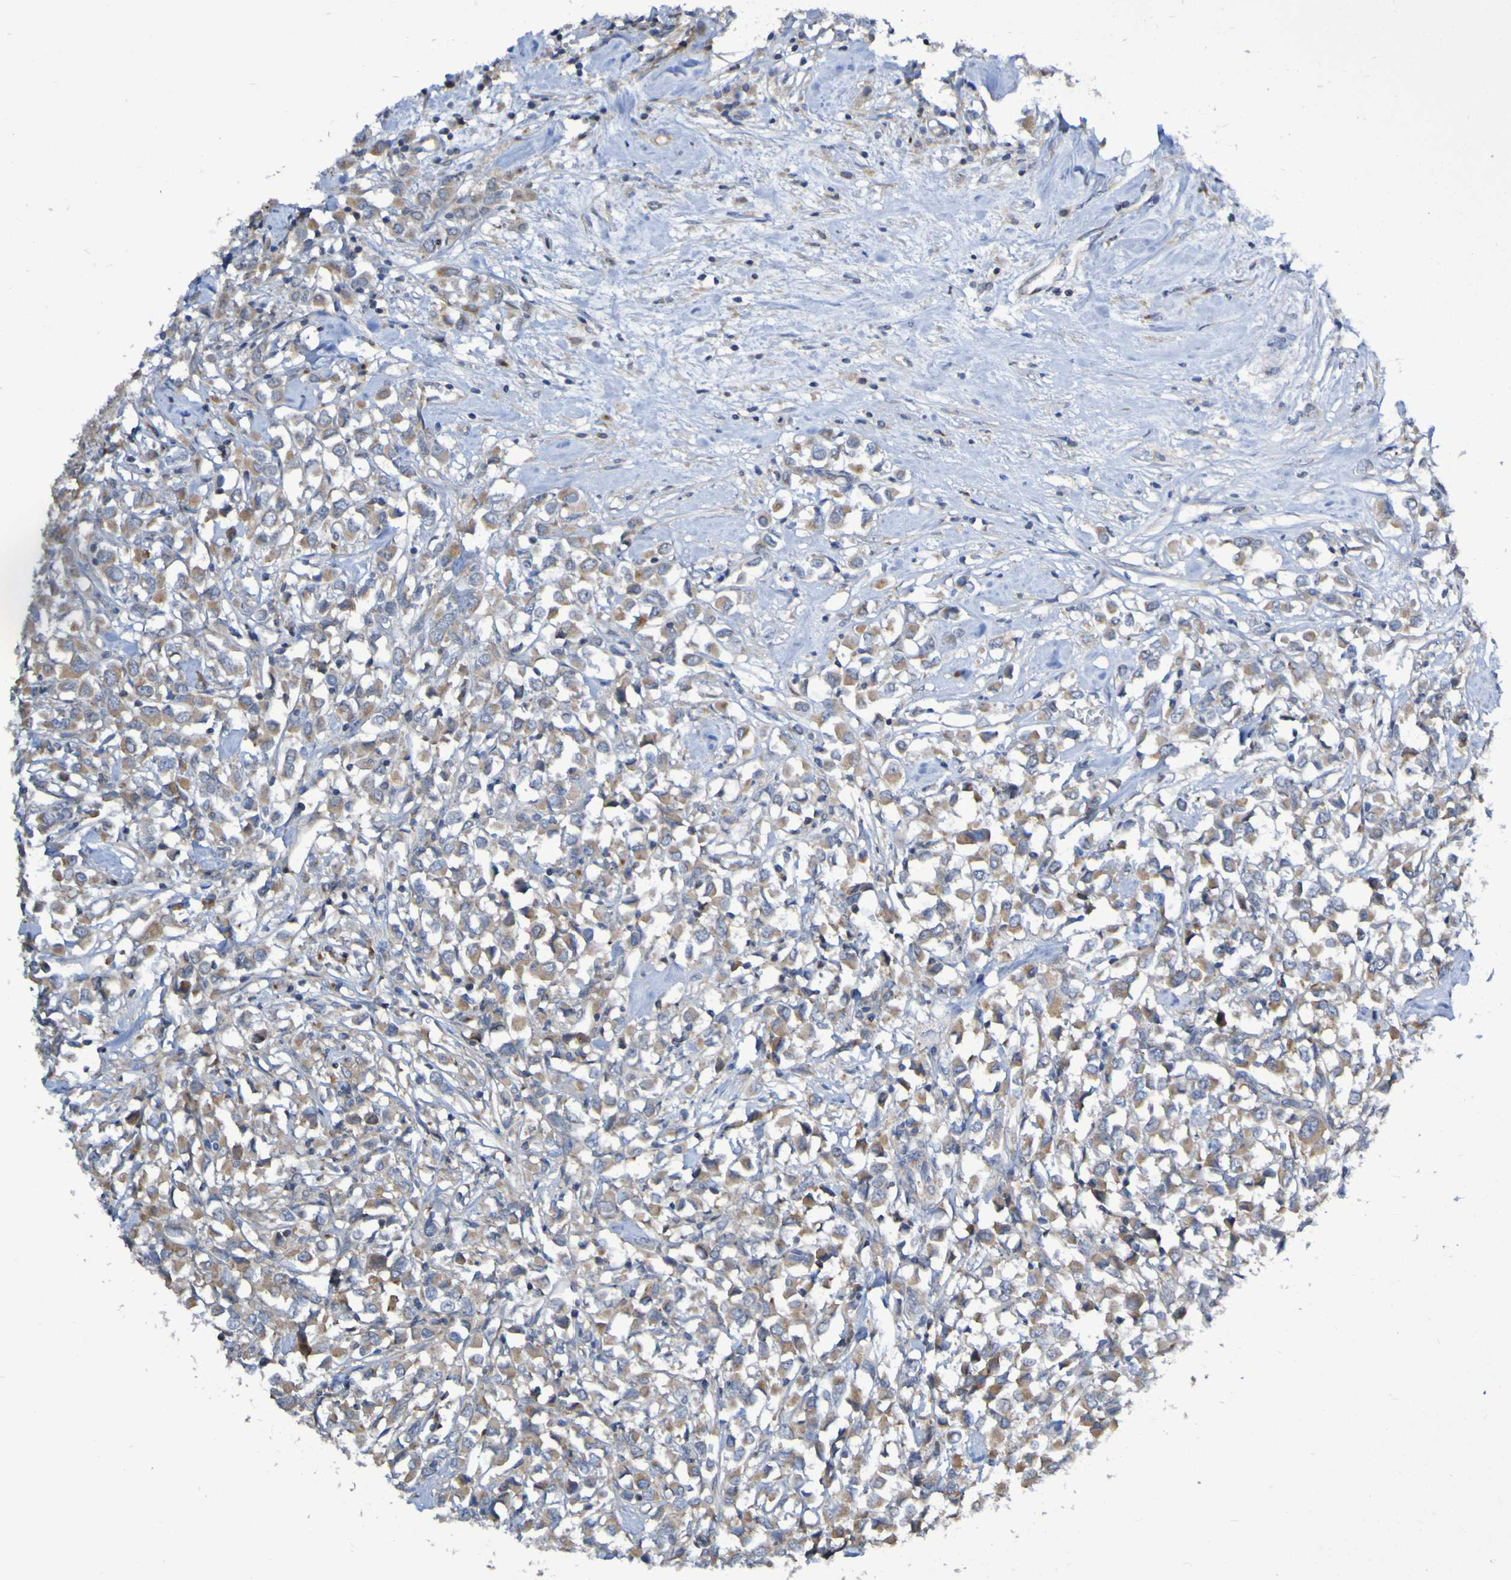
{"staining": {"intensity": "moderate", "quantity": ">75%", "location": "cytoplasmic/membranous"}, "tissue": "breast cancer", "cell_type": "Tumor cells", "image_type": "cancer", "snomed": [{"axis": "morphology", "description": "Duct carcinoma"}, {"axis": "topography", "description": "Breast"}], "caption": "A brown stain labels moderate cytoplasmic/membranous expression of a protein in human intraductal carcinoma (breast) tumor cells. The protein is shown in brown color, while the nuclei are stained blue.", "gene": "LMBRD2", "patient": {"sex": "female", "age": 61}}